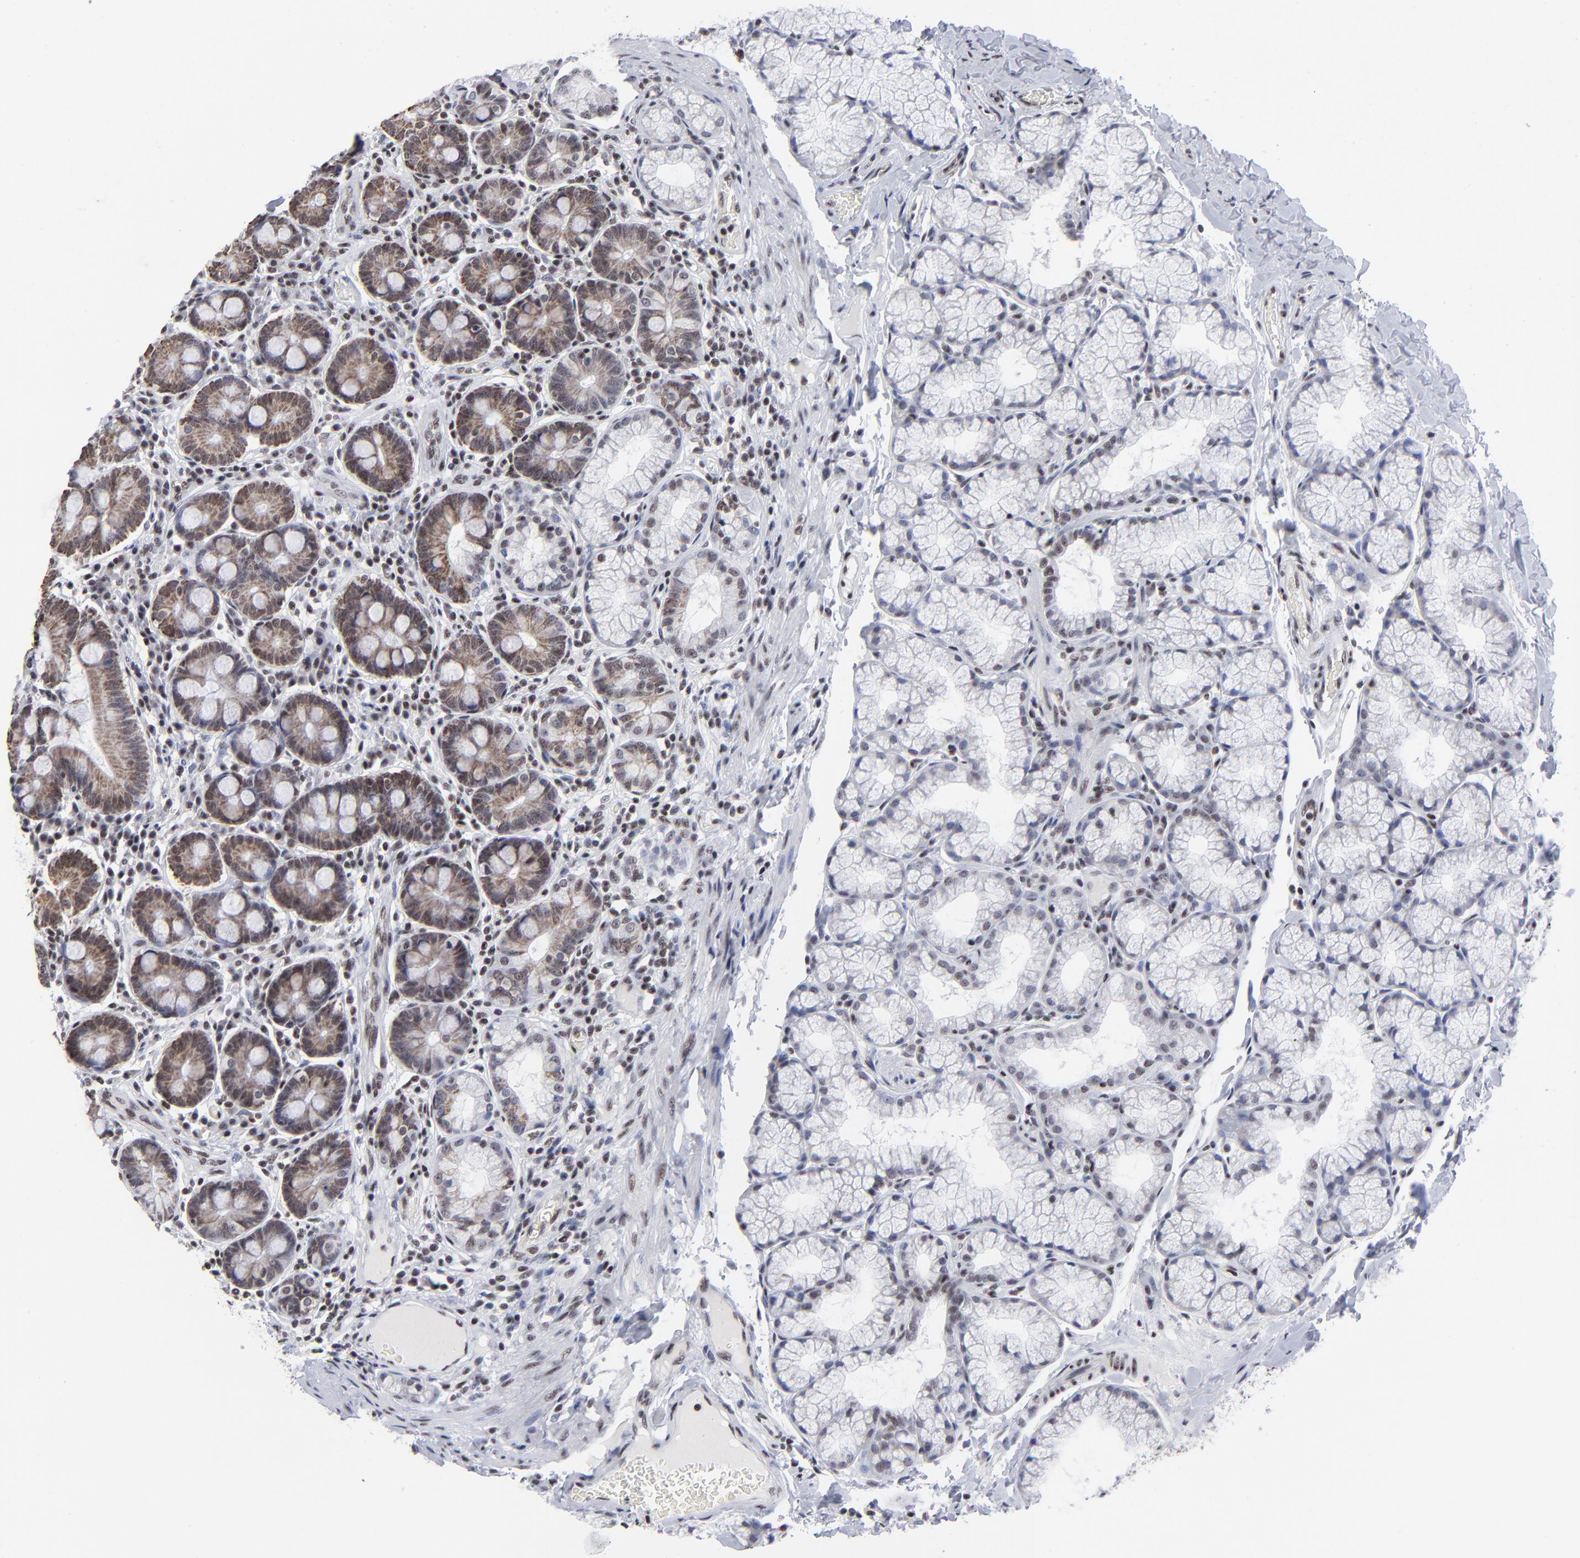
{"staining": {"intensity": "weak", "quantity": "25%-75%", "location": "cytoplasmic/membranous,nuclear"}, "tissue": "duodenum", "cell_type": "Glandular cells", "image_type": "normal", "snomed": [{"axis": "morphology", "description": "Normal tissue, NOS"}, {"axis": "topography", "description": "Duodenum"}], "caption": "IHC image of unremarkable human duodenum stained for a protein (brown), which reveals low levels of weak cytoplasmic/membranous,nuclear expression in about 25%-75% of glandular cells.", "gene": "SP2", "patient": {"sex": "male", "age": 50}}